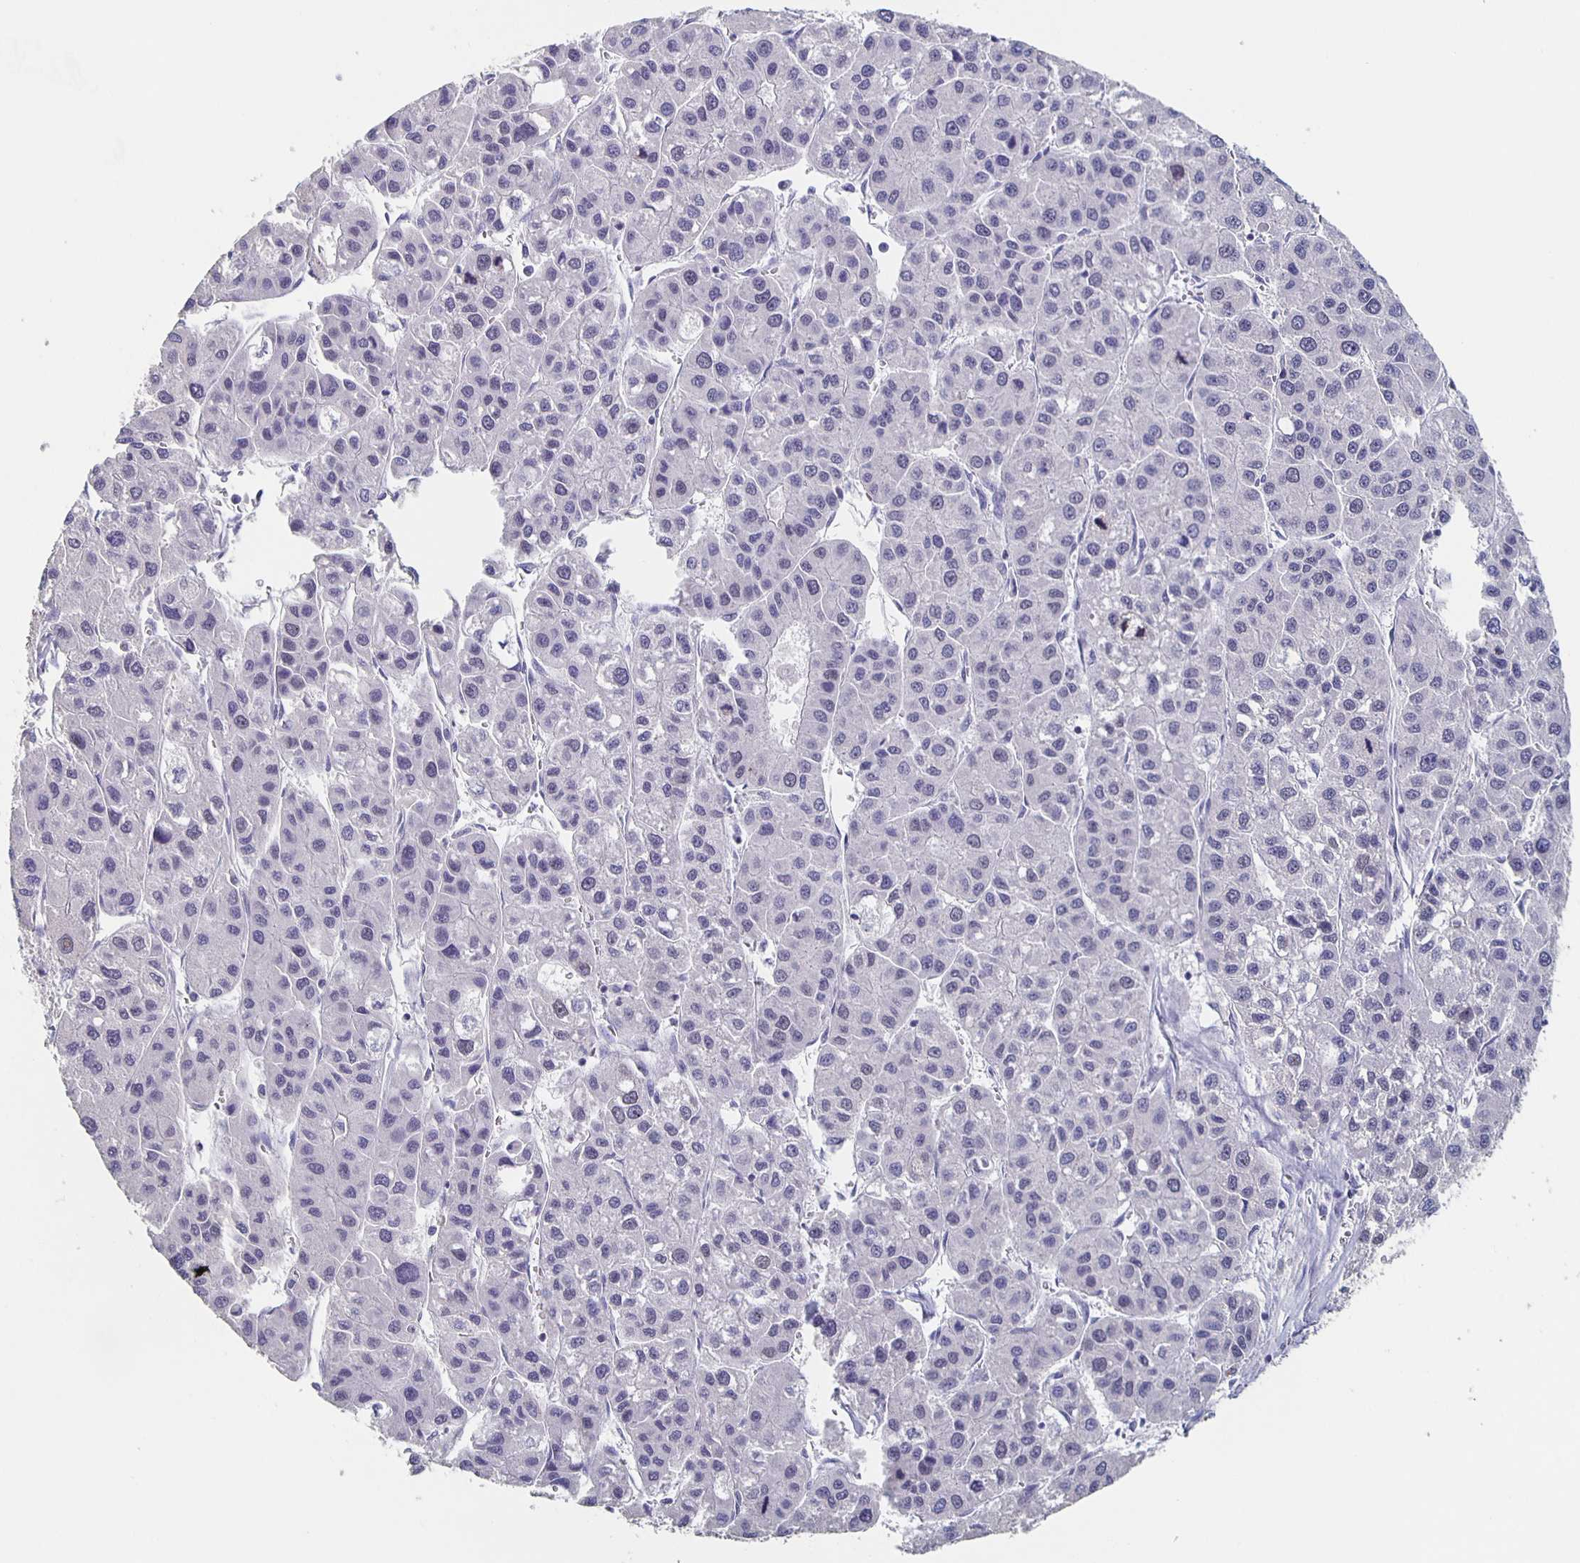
{"staining": {"intensity": "negative", "quantity": "none", "location": "none"}, "tissue": "liver cancer", "cell_type": "Tumor cells", "image_type": "cancer", "snomed": [{"axis": "morphology", "description": "Carcinoma, Hepatocellular, NOS"}, {"axis": "topography", "description": "Liver"}], "caption": "Protein analysis of liver cancer (hepatocellular carcinoma) displays no significant positivity in tumor cells.", "gene": "CACNA2D2", "patient": {"sex": "male", "age": 73}}